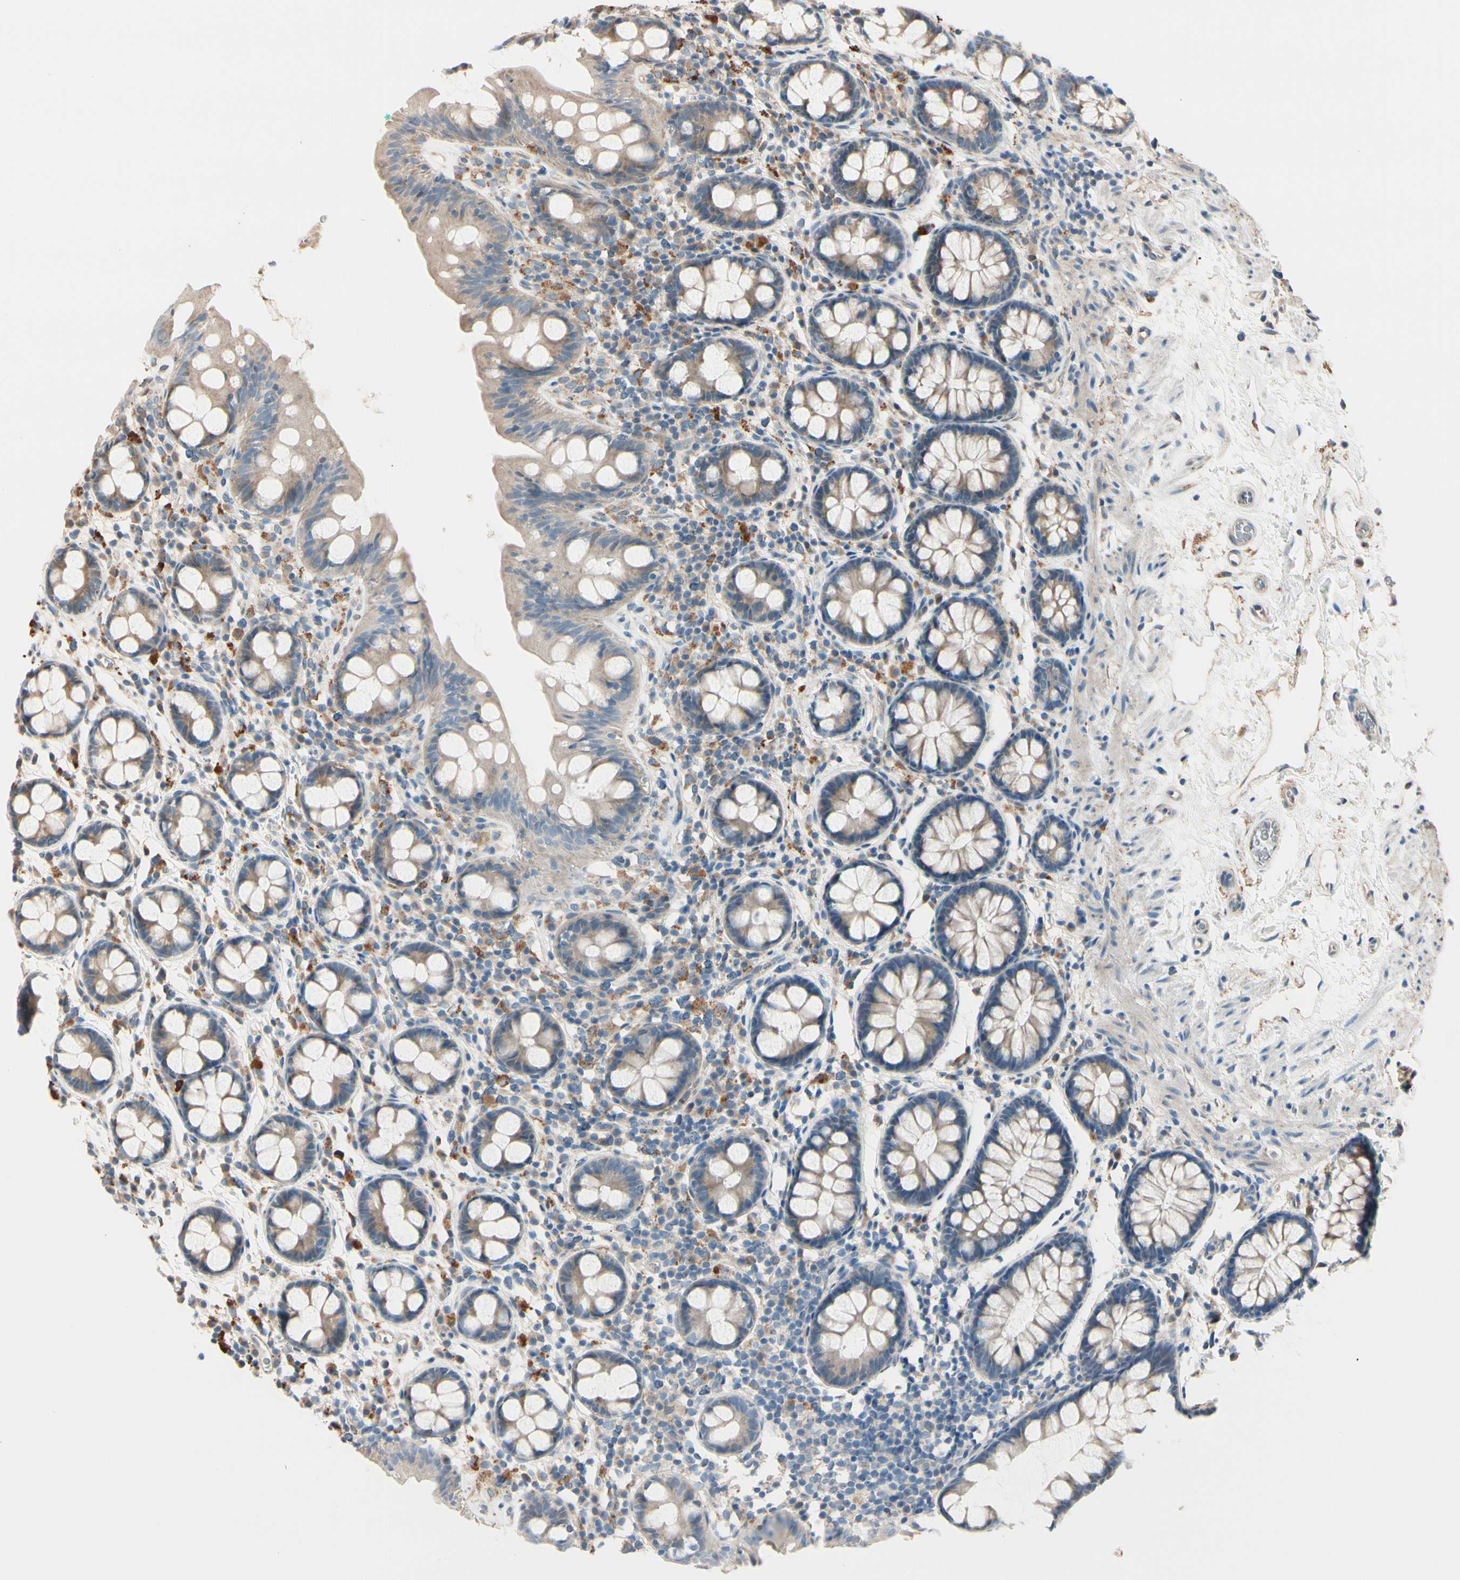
{"staining": {"intensity": "weak", "quantity": ">75%", "location": "cytoplasmic/membranous"}, "tissue": "colon", "cell_type": "Endothelial cells", "image_type": "normal", "snomed": [{"axis": "morphology", "description": "Normal tissue, NOS"}, {"axis": "topography", "description": "Colon"}], "caption": "A high-resolution image shows IHC staining of benign colon, which displays weak cytoplasmic/membranous positivity in about >75% of endothelial cells.", "gene": "EPHA3", "patient": {"sex": "female", "age": 80}}